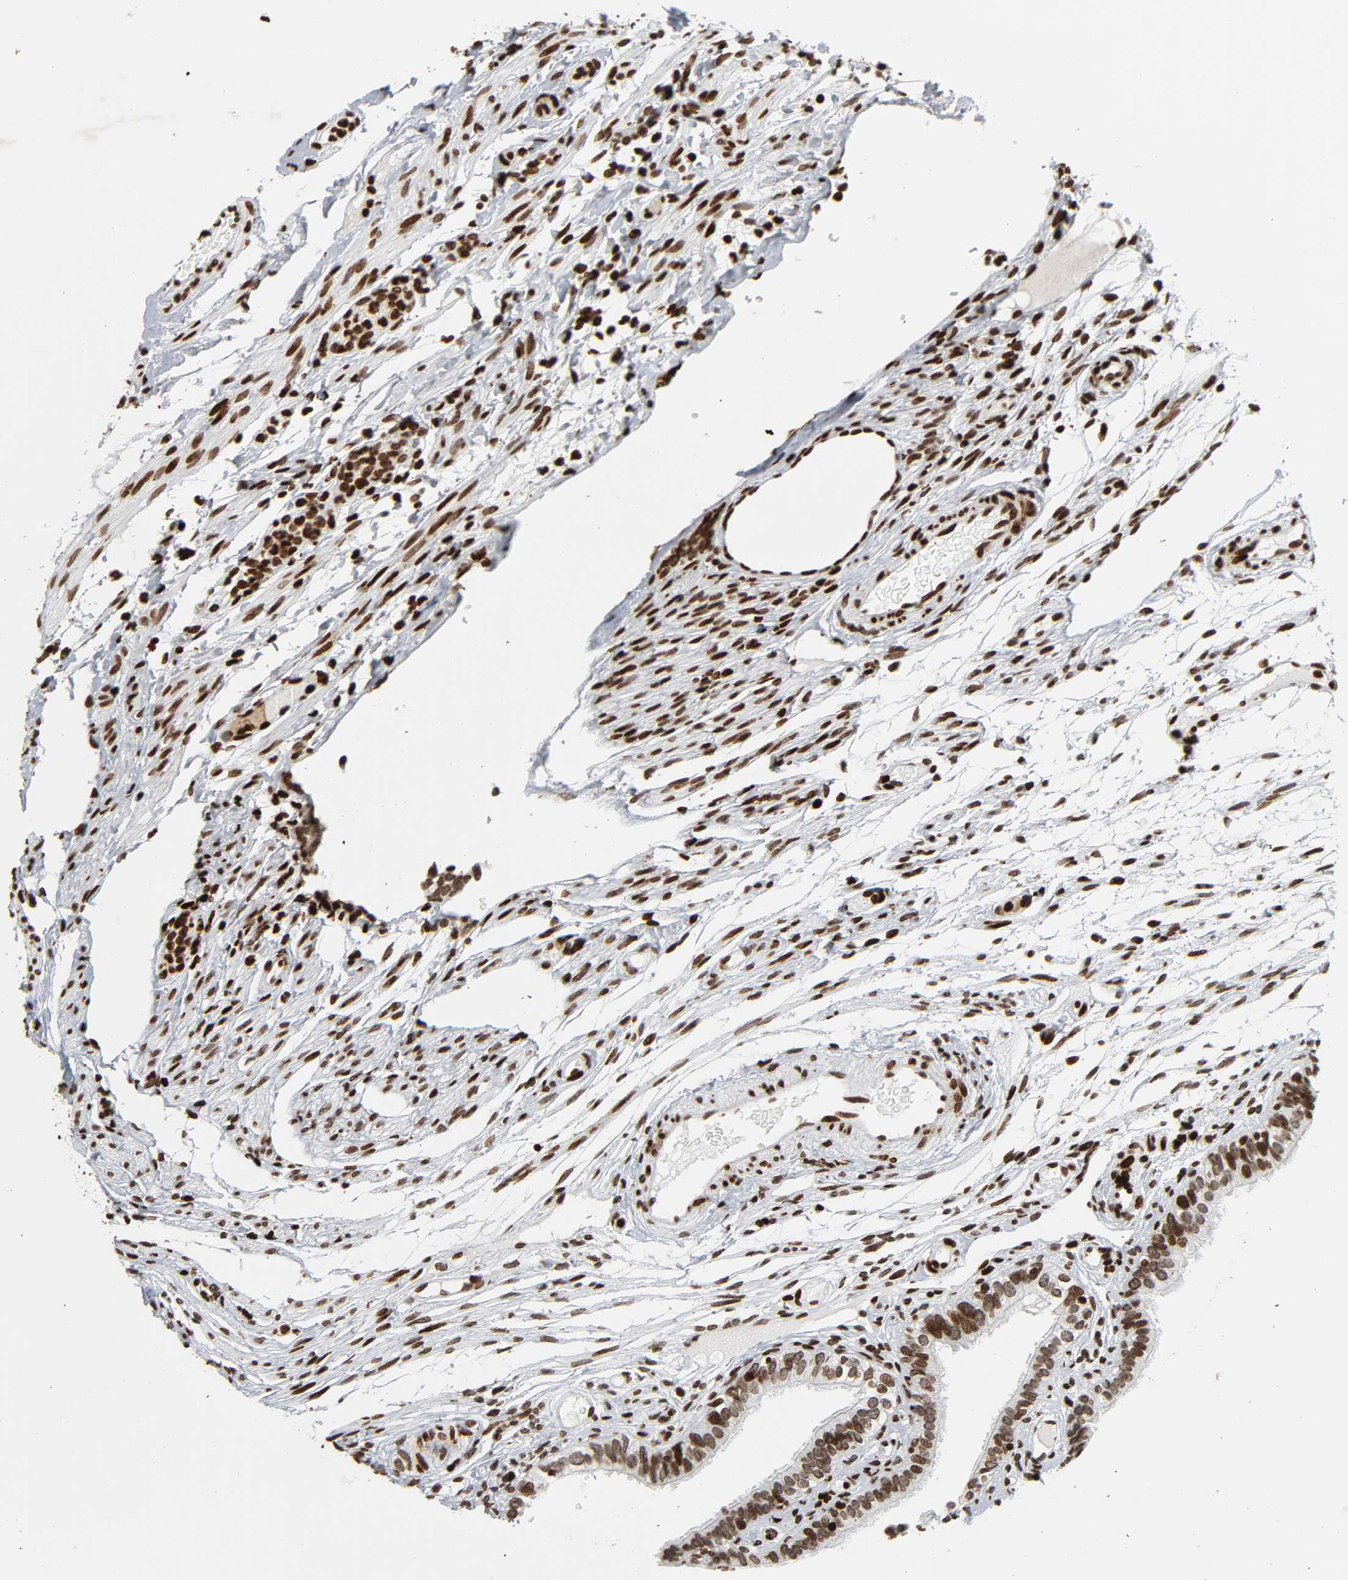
{"staining": {"intensity": "strong", "quantity": ">75%", "location": "nuclear"}, "tissue": "fallopian tube", "cell_type": "Glandular cells", "image_type": "normal", "snomed": [{"axis": "morphology", "description": "Normal tissue, NOS"}, {"axis": "morphology", "description": "Dermoid, NOS"}, {"axis": "topography", "description": "Fallopian tube"}], "caption": "Strong nuclear protein positivity is present in about >75% of glandular cells in fallopian tube. (IHC, brightfield microscopy, high magnification).", "gene": "RXRA", "patient": {"sex": "female", "age": 33}}